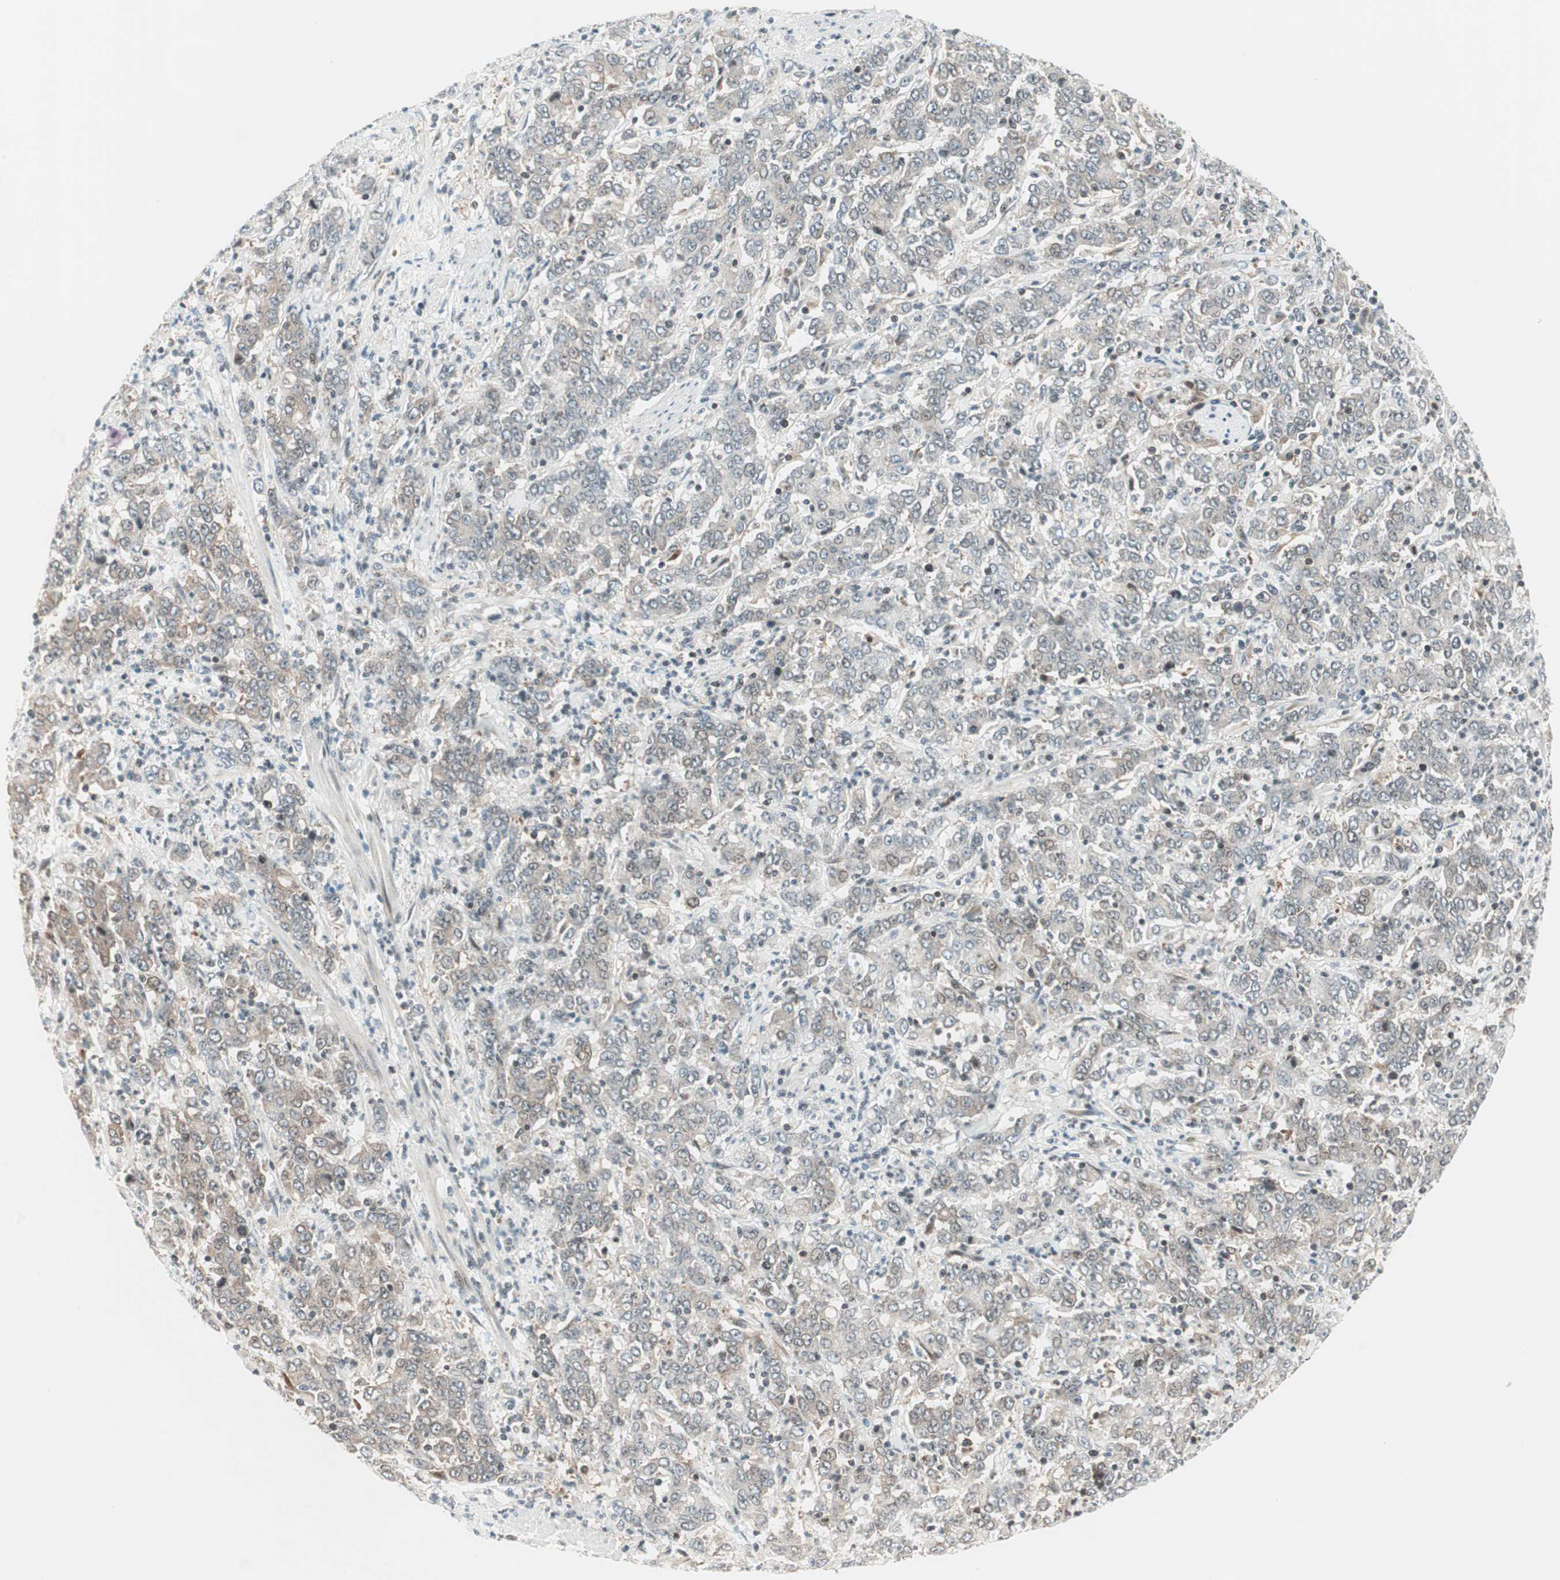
{"staining": {"intensity": "weak", "quantity": "<25%", "location": "cytoplasmic/membranous"}, "tissue": "stomach cancer", "cell_type": "Tumor cells", "image_type": "cancer", "snomed": [{"axis": "morphology", "description": "Adenocarcinoma, NOS"}, {"axis": "topography", "description": "Stomach, lower"}], "caption": "IHC histopathology image of neoplastic tissue: adenocarcinoma (stomach) stained with DAB demonstrates no significant protein expression in tumor cells.", "gene": "TPT1", "patient": {"sex": "female", "age": 71}}